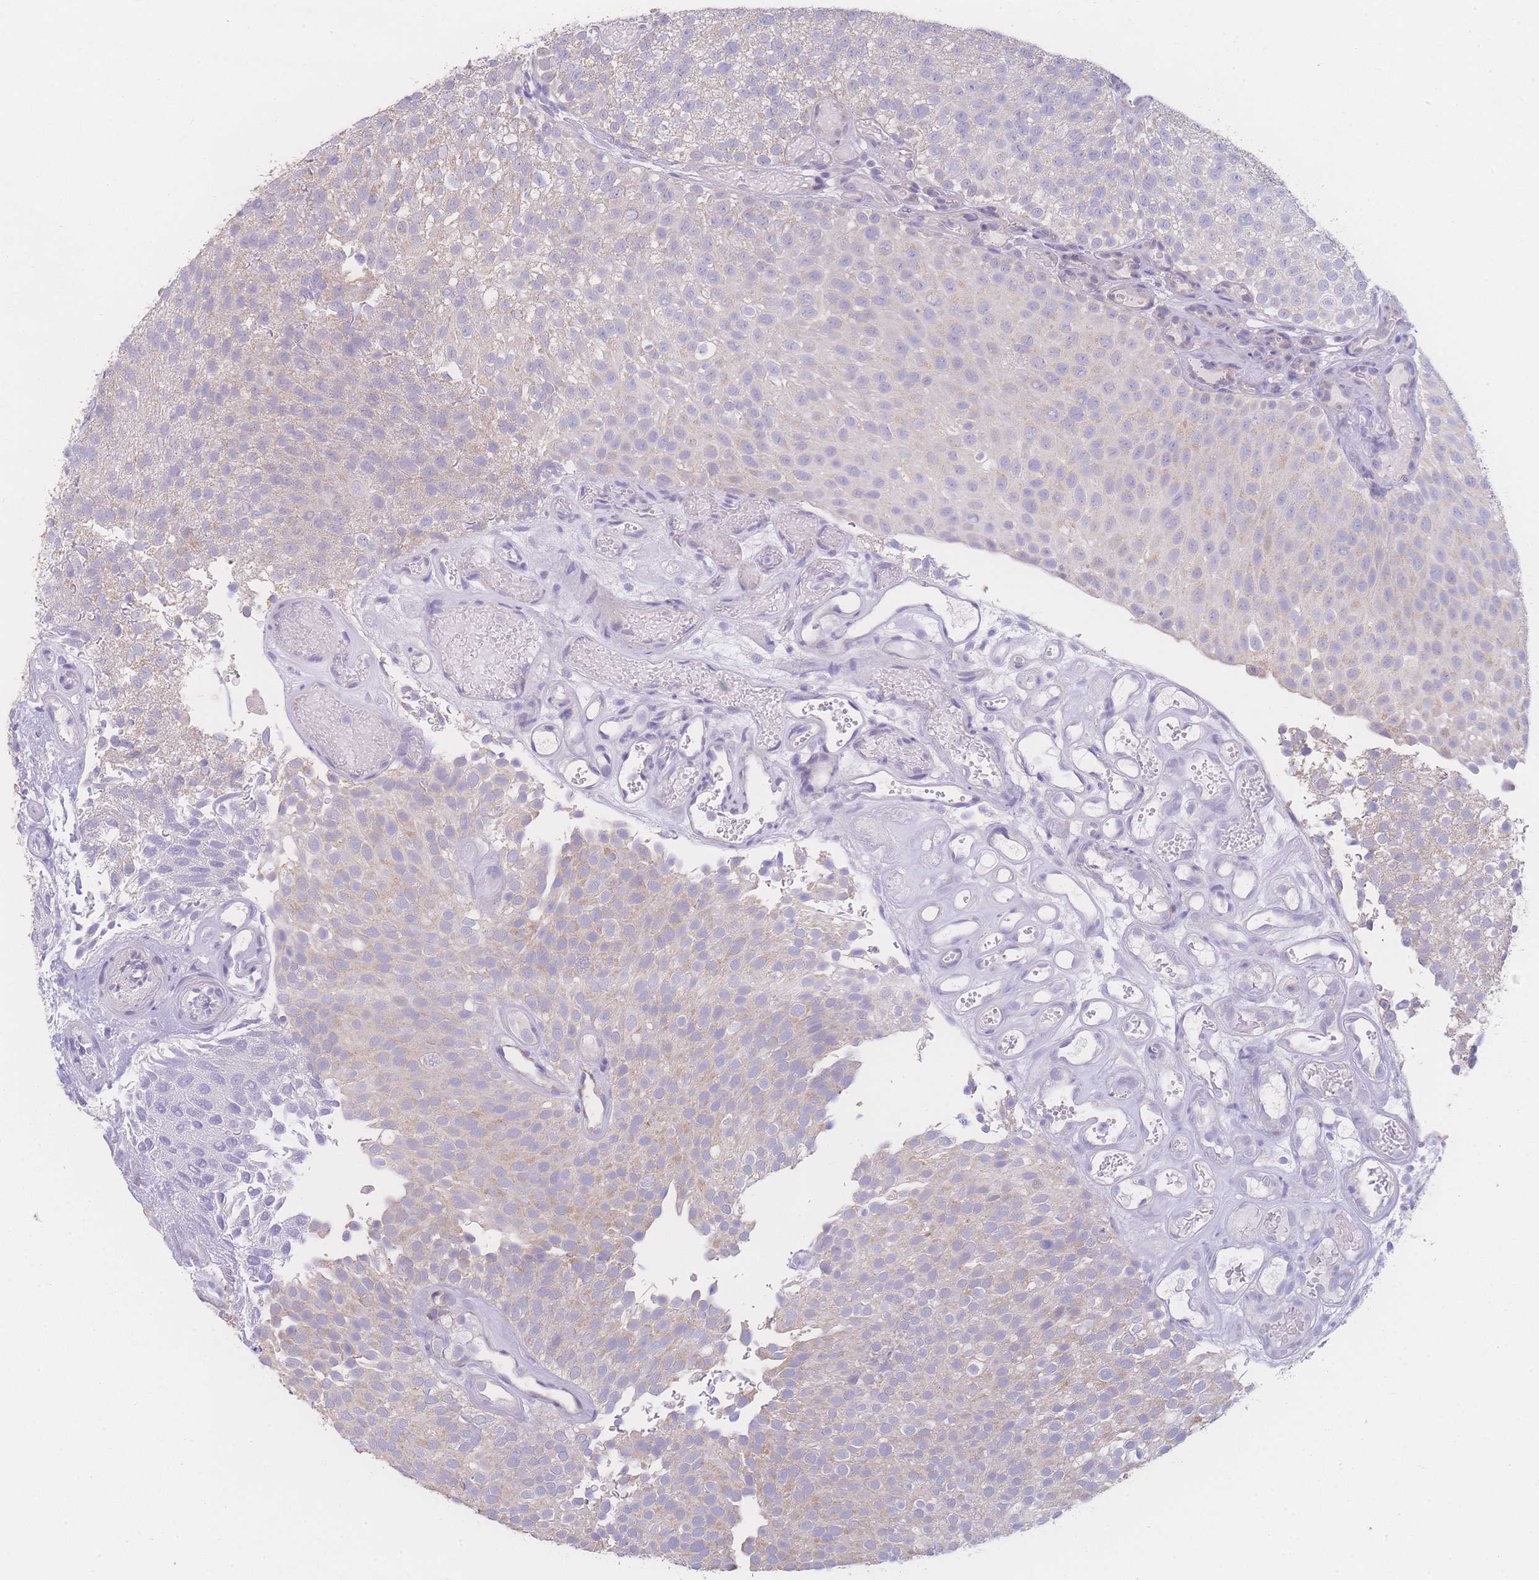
{"staining": {"intensity": "weak", "quantity": "25%-75%", "location": "cytoplasmic/membranous"}, "tissue": "urothelial cancer", "cell_type": "Tumor cells", "image_type": "cancer", "snomed": [{"axis": "morphology", "description": "Urothelial carcinoma, Low grade"}, {"axis": "topography", "description": "Urinary bladder"}], "caption": "A brown stain highlights weak cytoplasmic/membranous staining of a protein in human urothelial carcinoma (low-grade) tumor cells.", "gene": "GIPR", "patient": {"sex": "male", "age": 78}}